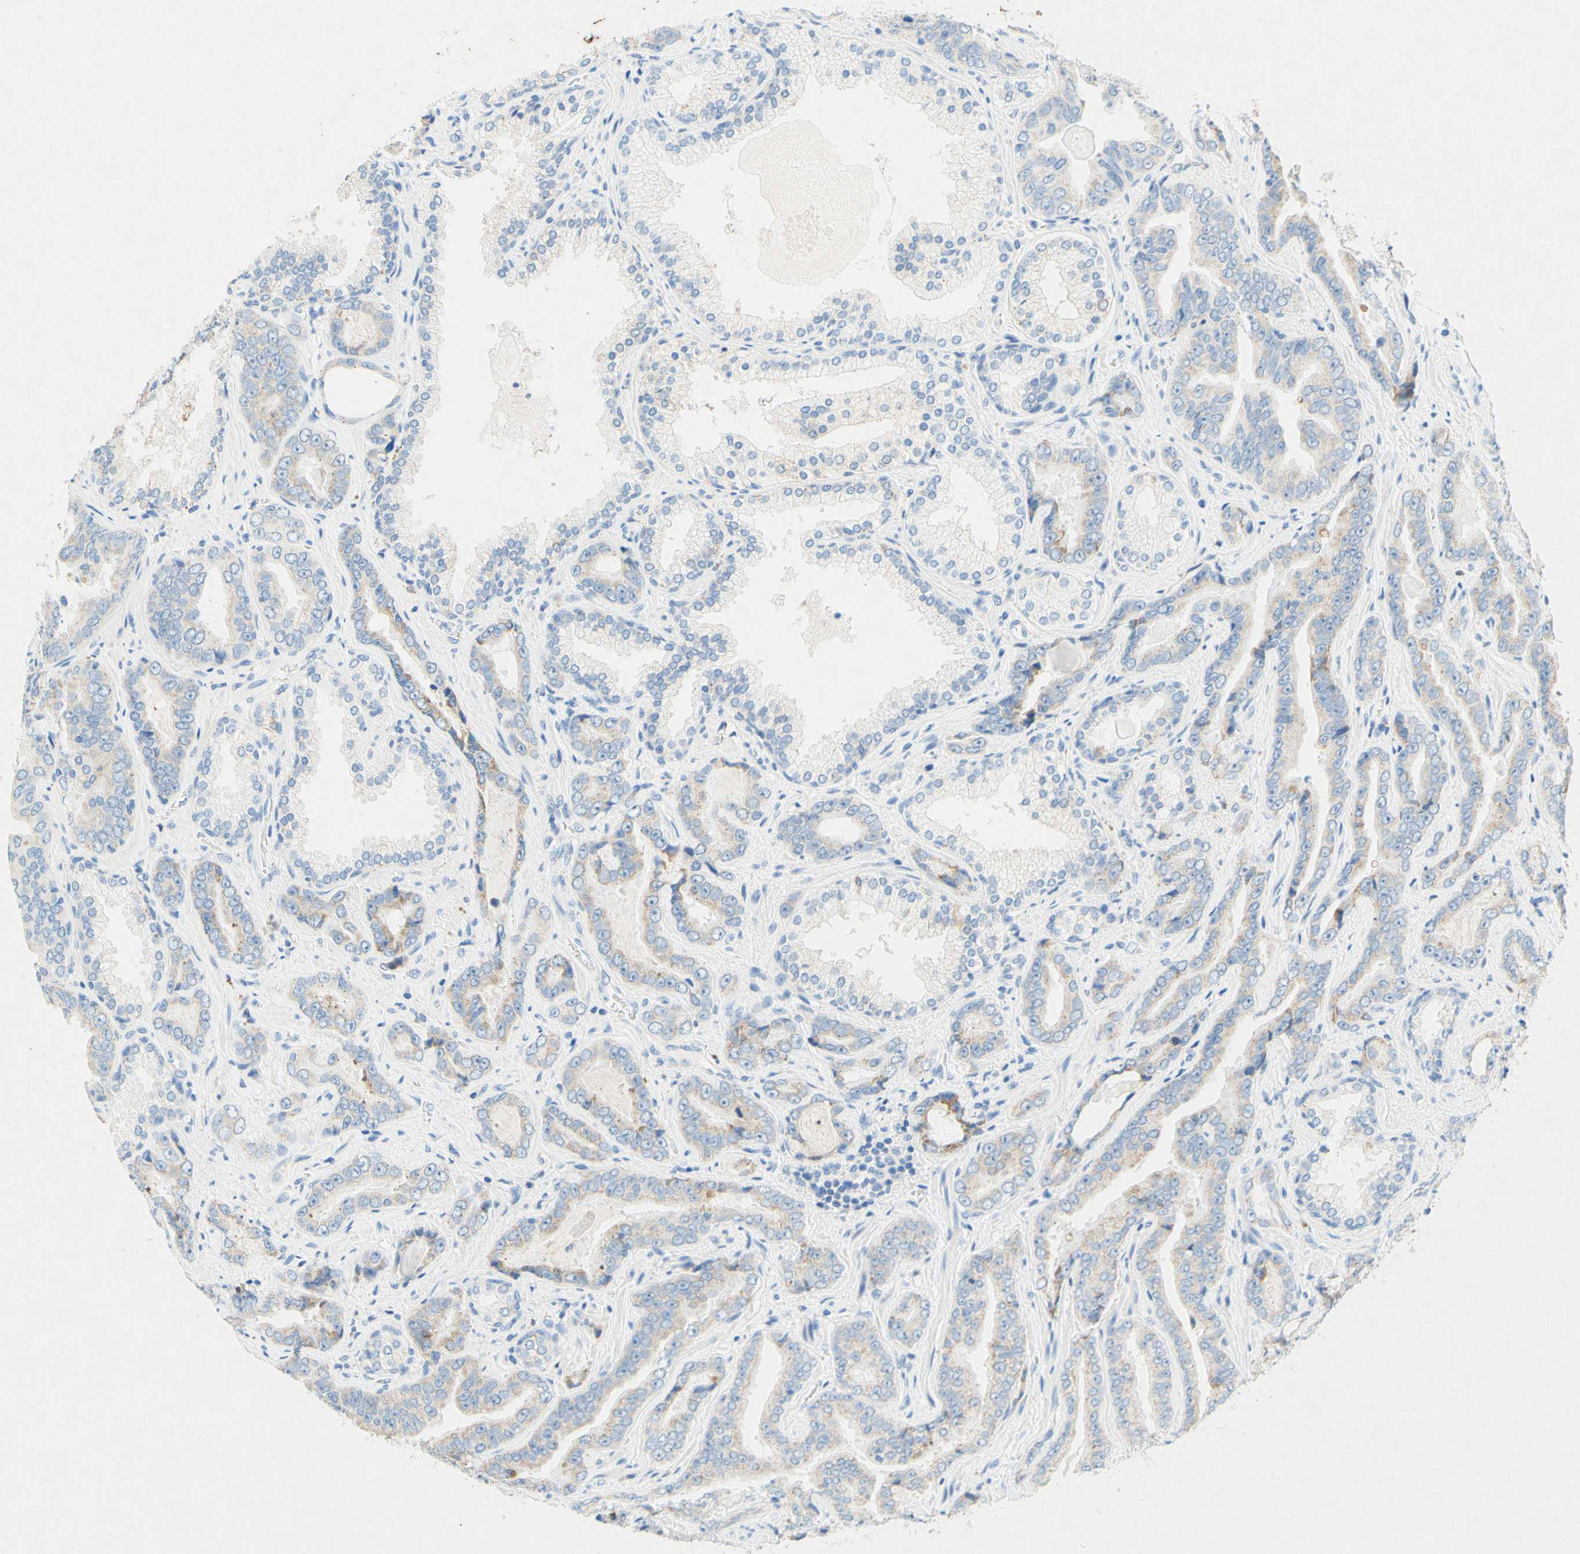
{"staining": {"intensity": "weak", "quantity": "<25%", "location": "cytoplasmic/membranous"}, "tissue": "prostate cancer", "cell_type": "Tumor cells", "image_type": "cancer", "snomed": [{"axis": "morphology", "description": "Adenocarcinoma, Low grade"}, {"axis": "topography", "description": "Prostate"}], "caption": "Human adenocarcinoma (low-grade) (prostate) stained for a protein using immunohistochemistry shows no positivity in tumor cells.", "gene": "SLC46A1", "patient": {"sex": "male", "age": 60}}